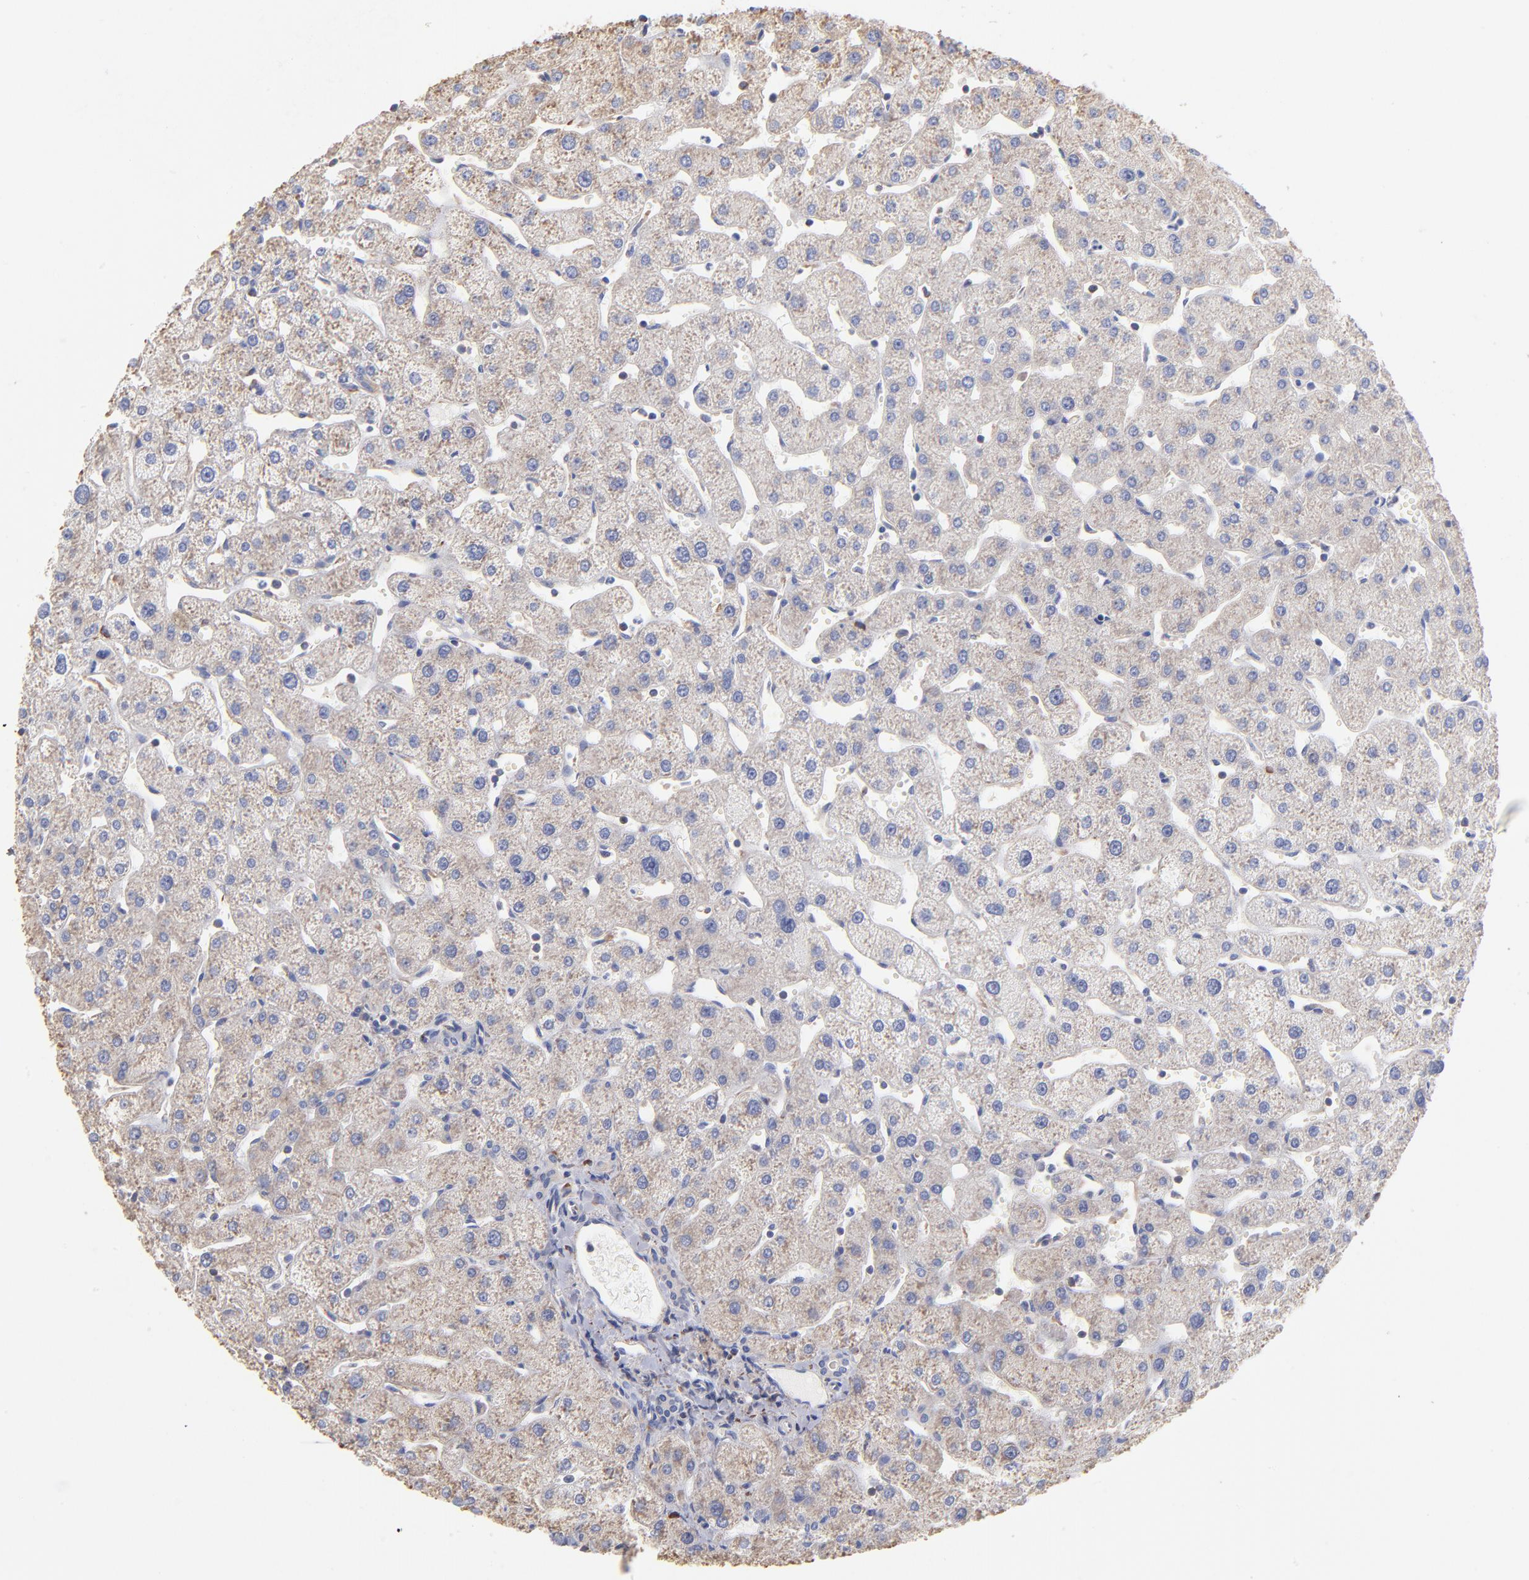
{"staining": {"intensity": "weak", "quantity": ">75%", "location": "cytoplasmic/membranous"}, "tissue": "liver", "cell_type": "Cholangiocytes", "image_type": "normal", "snomed": [{"axis": "morphology", "description": "Normal tissue, NOS"}, {"axis": "topography", "description": "Liver"}], "caption": "Weak cytoplasmic/membranous protein expression is identified in about >75% of cholangiocytes in liver. (DAB (3,3'-diaminobenzidine) IHC, brown staining for protein, blue staining for nuclei).", "gene": "RPL9", "patient": {"sex": "male", "age": 67}}